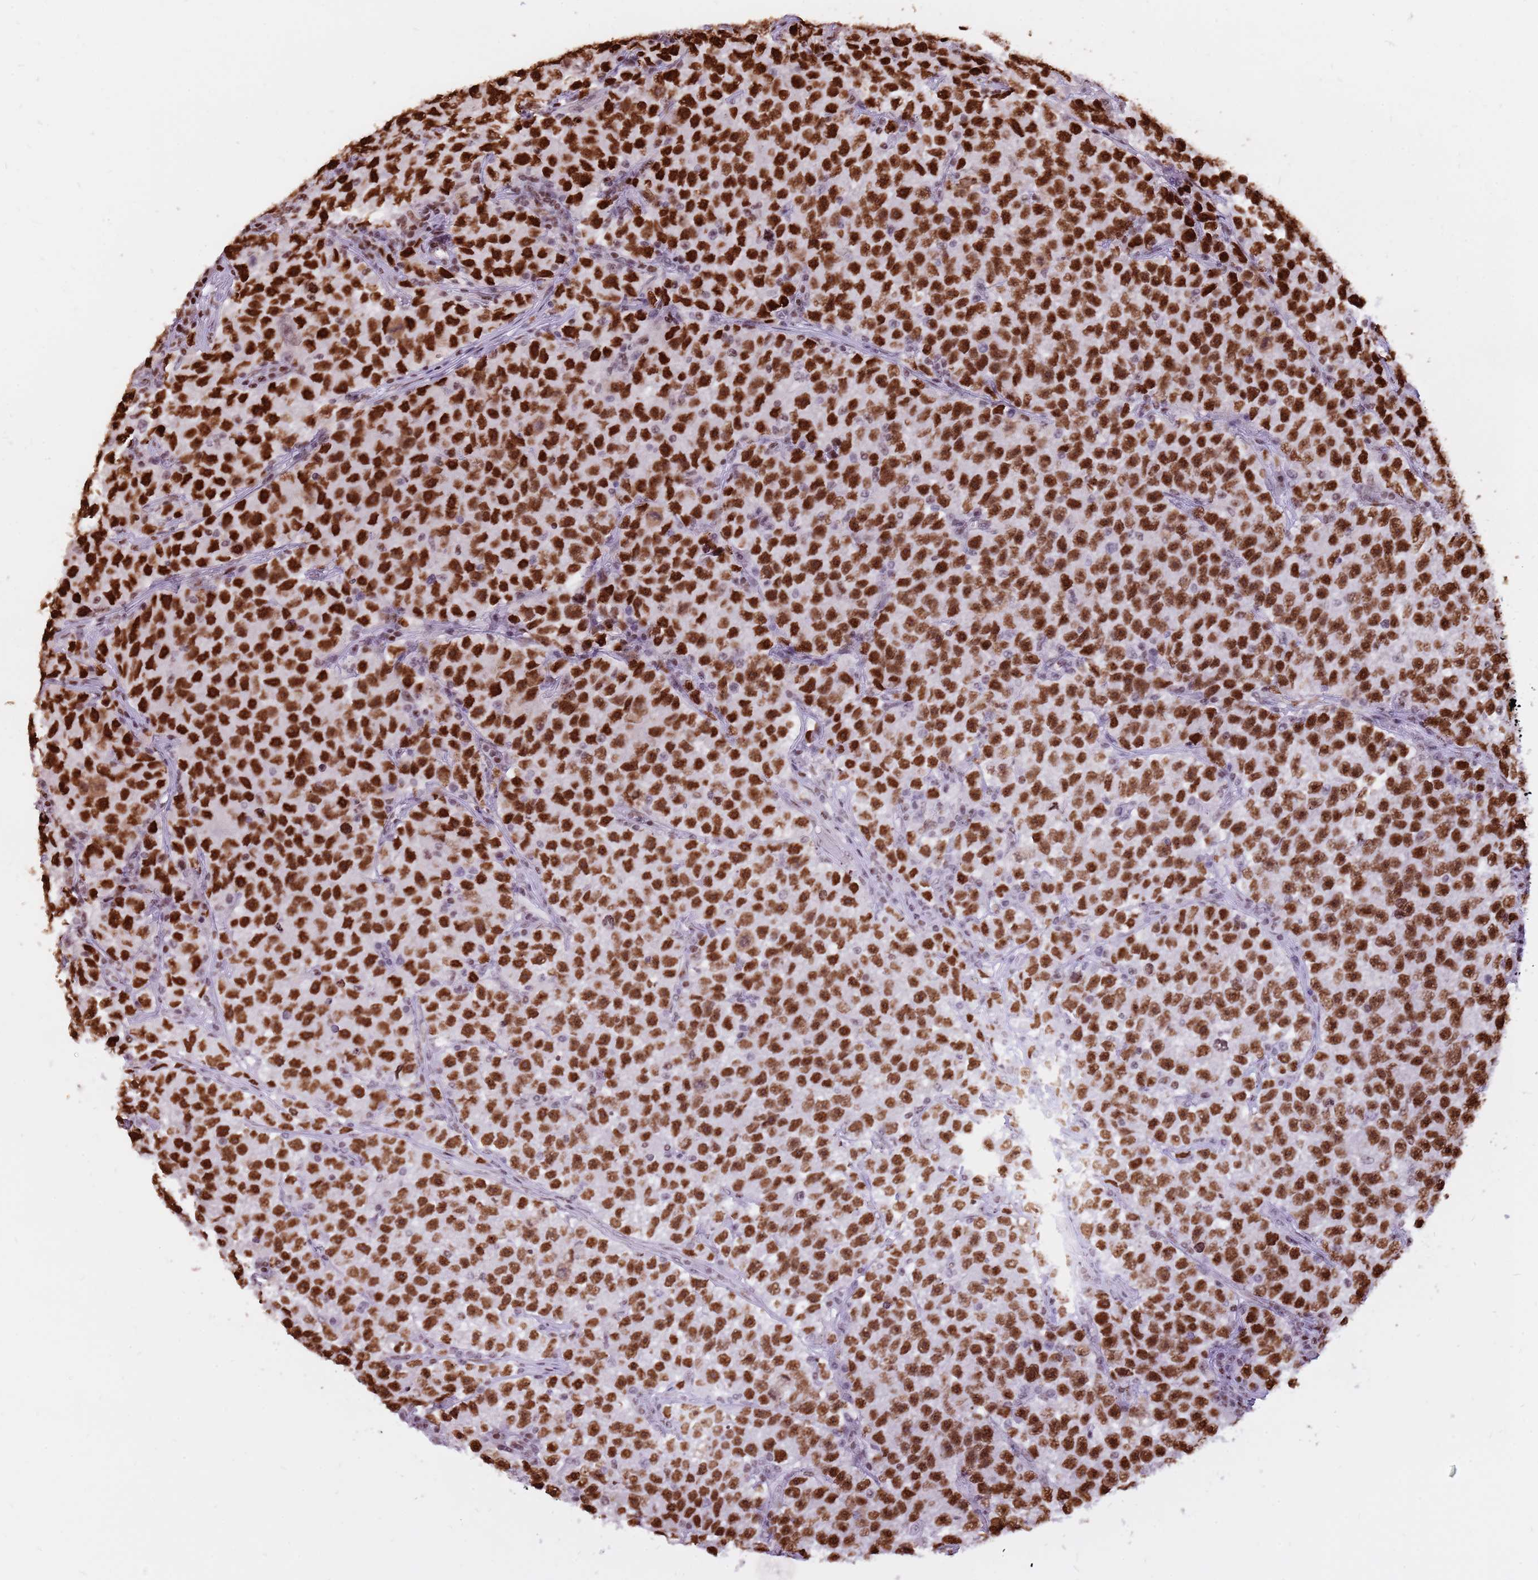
{"staining": {"intensity": "strong", "quantity": ">75%", "location": "nuclear"}, "tissue": "testis cancer", "cell_type": "Tumor cells", "image_type": "cancer", "snomed": [{"axis": "morphology", "description": "Seminoma, NOS"}, {"axis": "topography", "description": "Testis"}], "caption": "This photomicrograph shows immunohistochemistry staining of human testis seminoma, with high strong nuclear positivity in about >75% of tumor cells.", "gene": "WASHC4", "patient": {"sex": "male", "age": 22}}